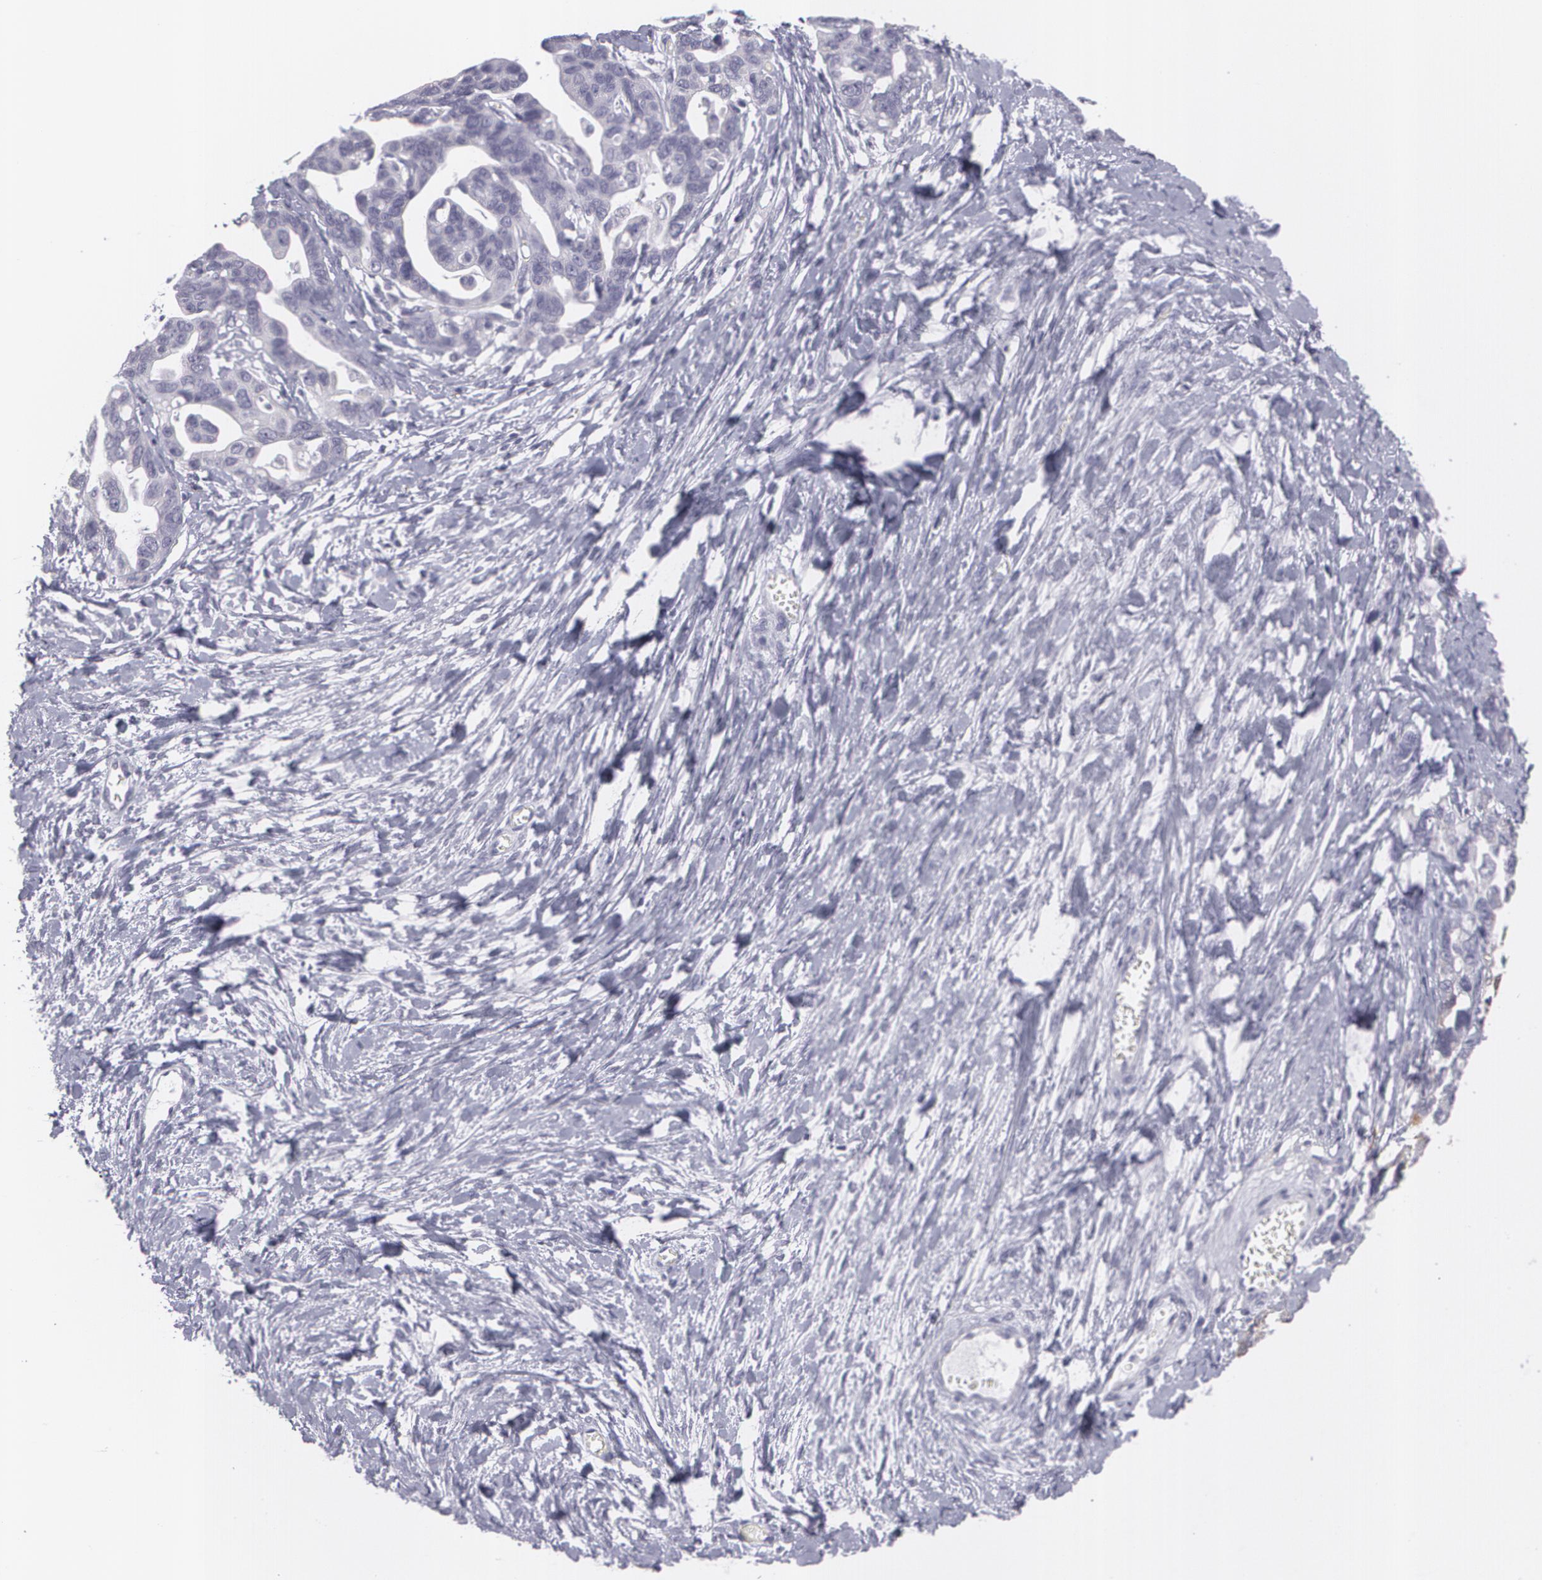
{"staining": {"intensity": "negative", "quantity": "none", "location": "none"}, "tissue": "ovarian cancer", "cell_type": "Tumor cells", "image_type": "cancer", "snomed": [{"axis": "morphology", "description": "Cystadenocarcinoma, serous, NOS"}, {"axis": "topography", "description": "Ovary"}], "caption": "Immunohistochemical staining of serous cystadenocarcinoma (ovarian) reveals no significant expression in tumor cells.", "gene": "MBNL3", "patient": {"sex": "female", "age": 69}}